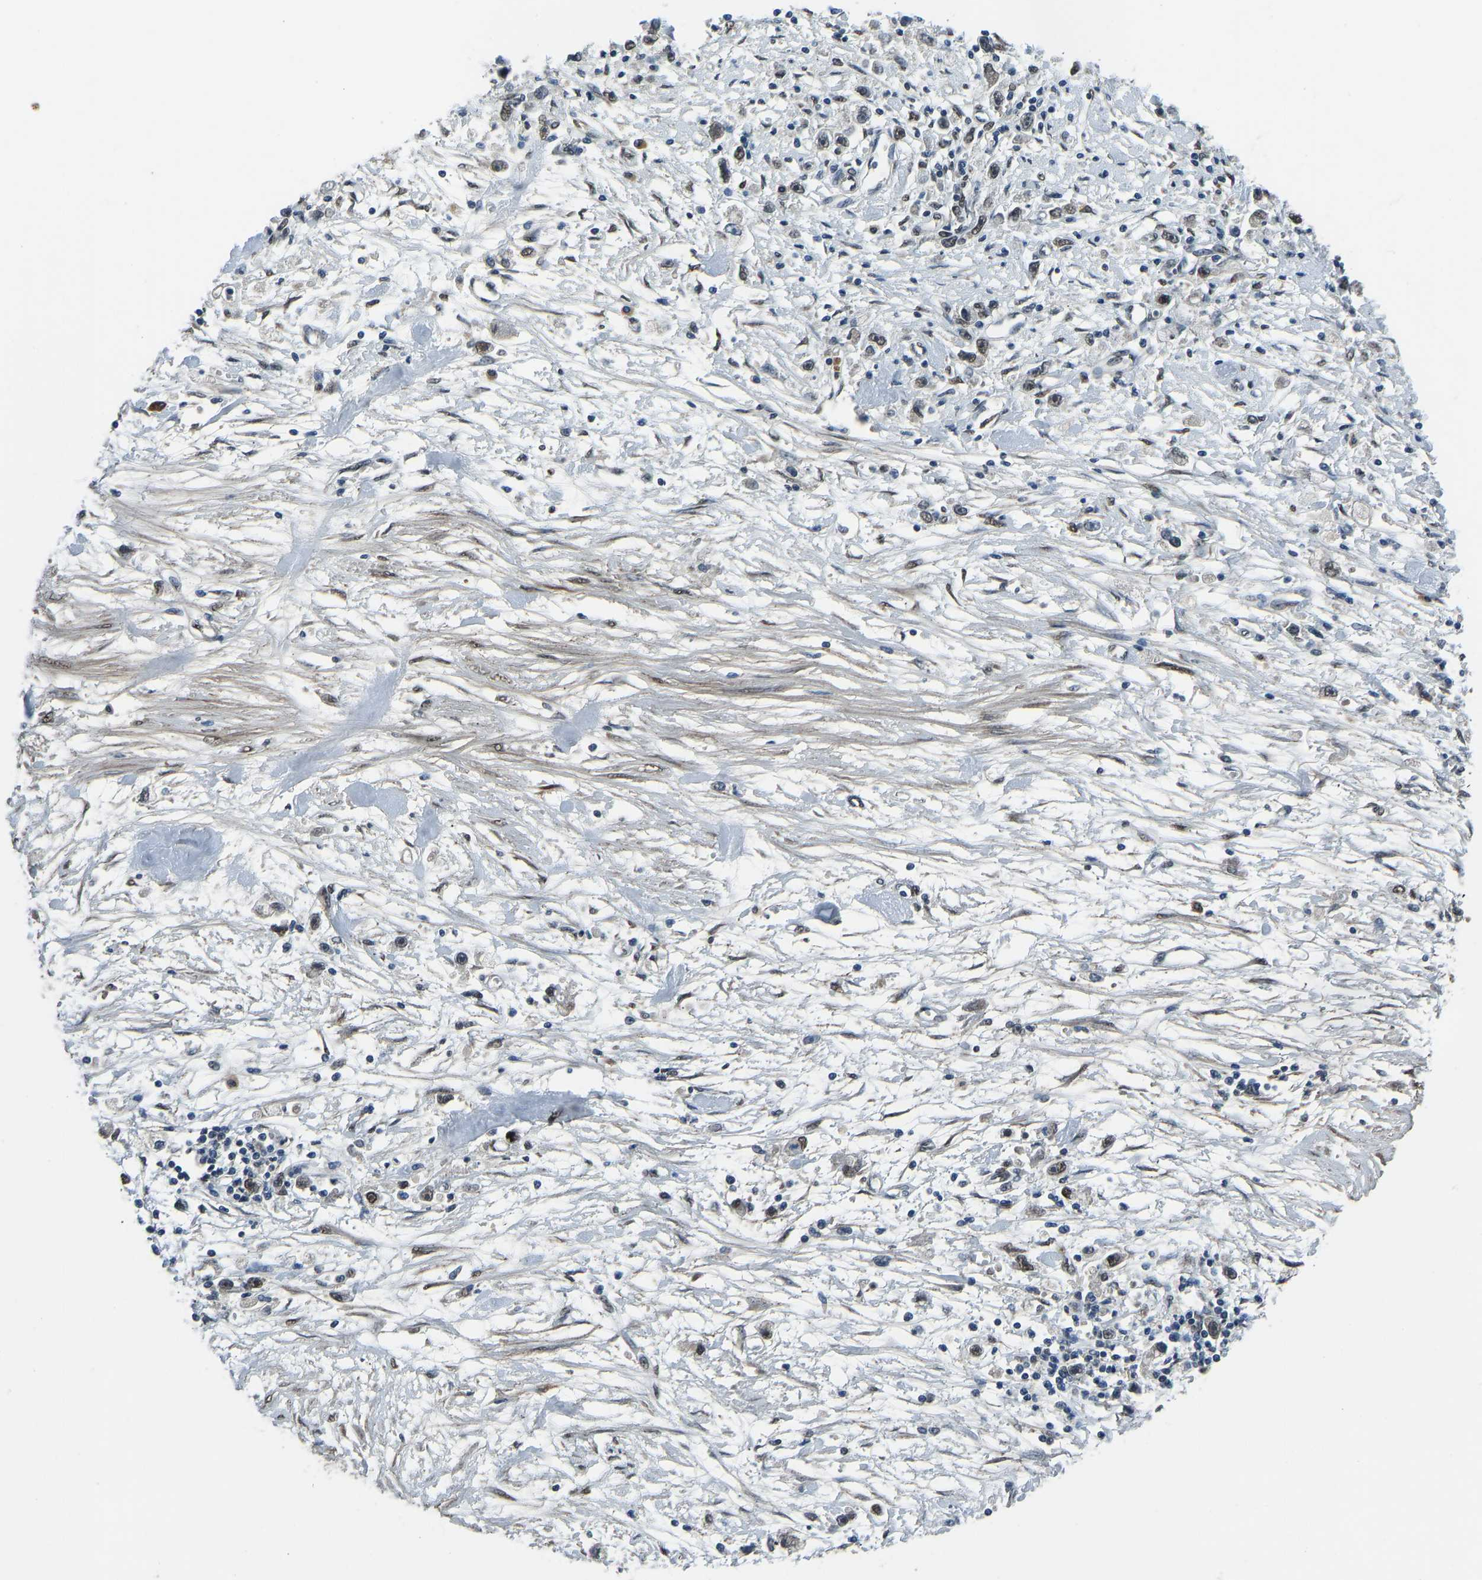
{"staining": {"intensity": "weak", "quantity": "<25%", "location": "nuclear"}, "tissue": "stomach cancer", "cell_type": "Tumor cells", "image_type": "cancer", "snomed": [{"axis": "morphology", "description": "Adenocarcinoma, NOS"}, {"axis": "topography", "description": "Stomach"}], "caption": "Immunohistochemistry (IHC) of human stomach cancer (adenocarcinoma) demonstrates no expression in tumor cells.", "gene": "FOS", "patient": {"sex": "female", "age": 59}}